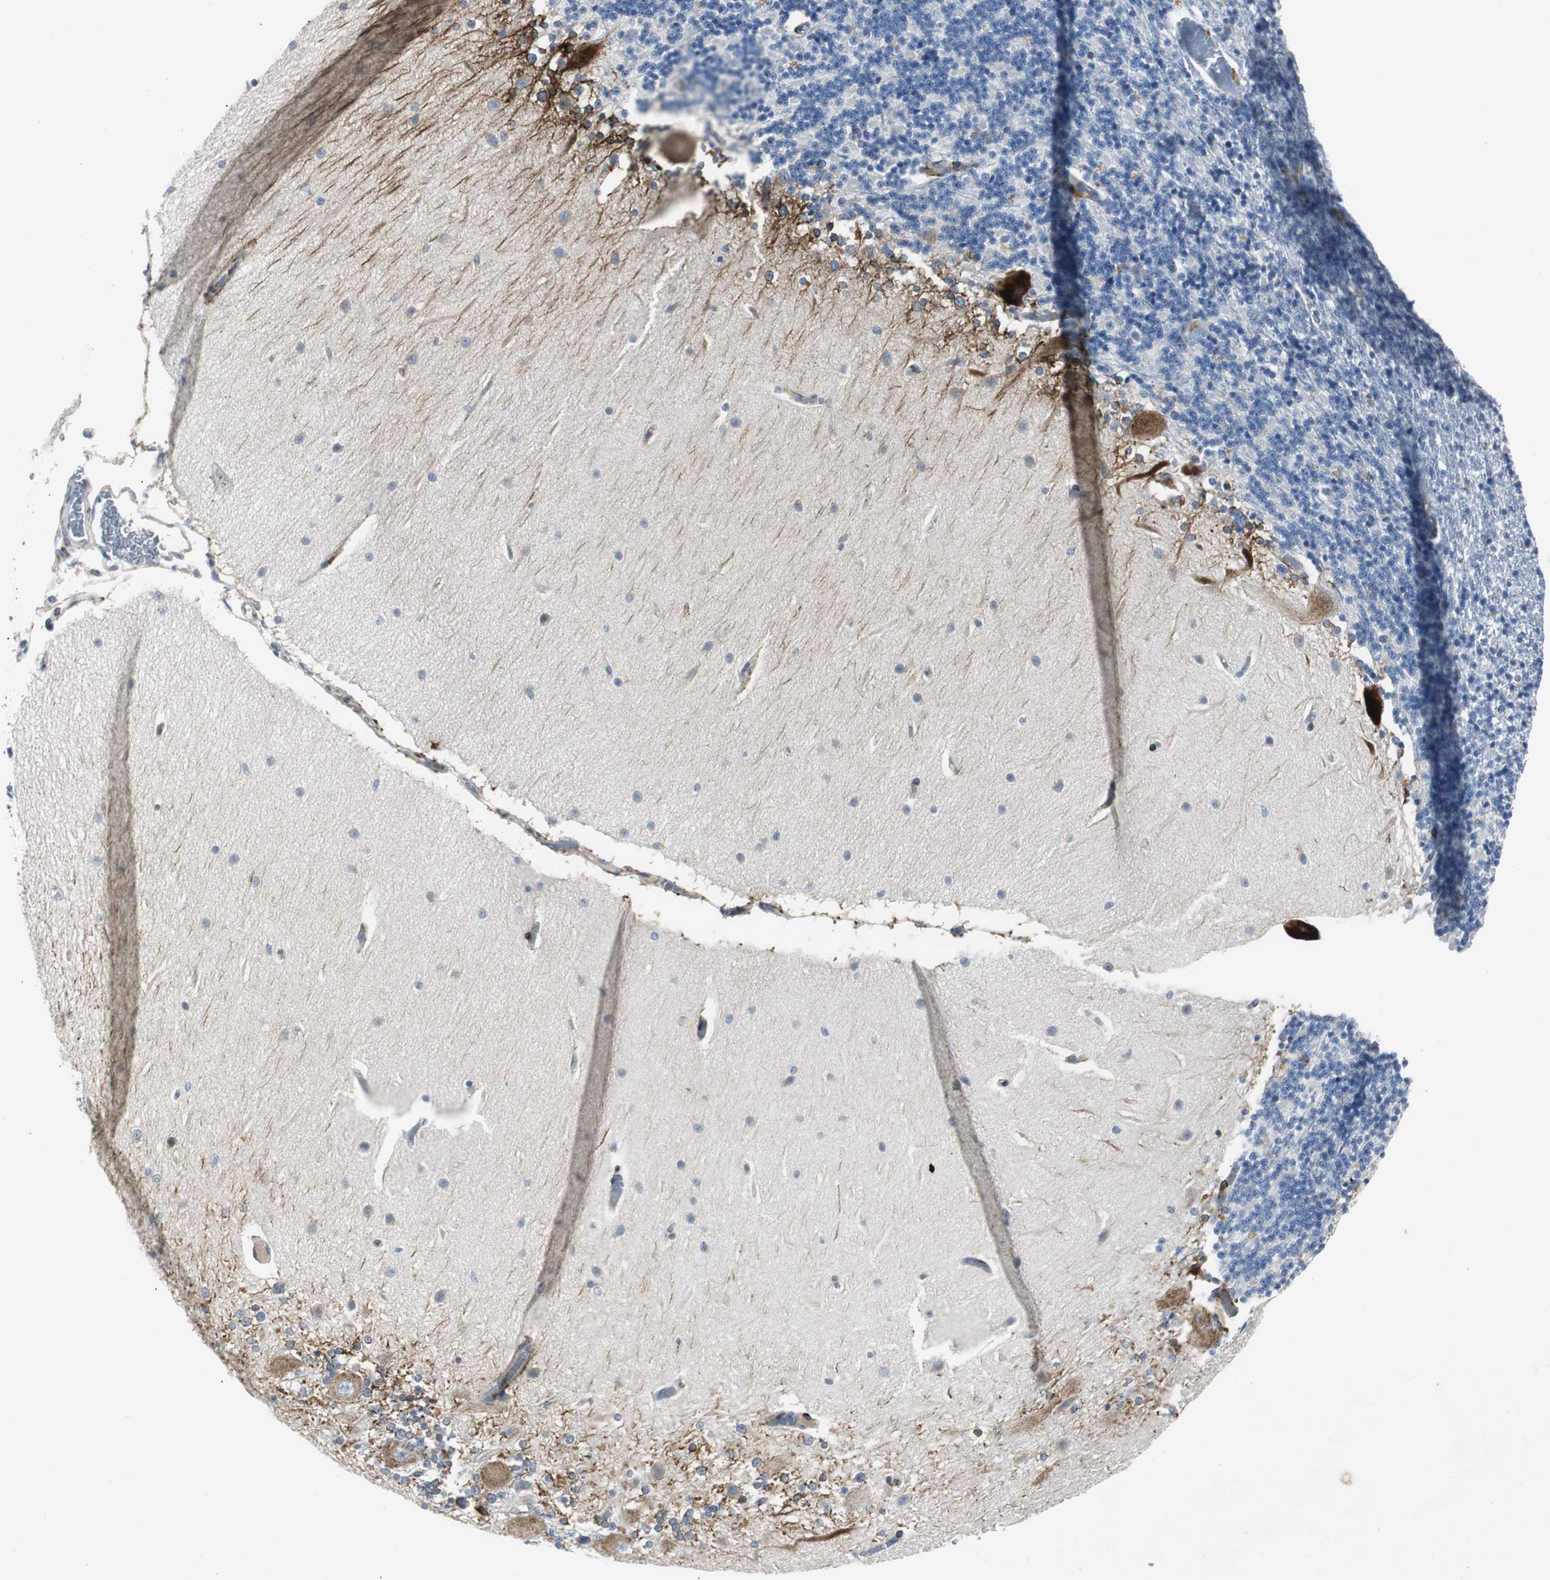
{"staining": {"intensity": "negative", "quantity": "none", "location": "none"}, "tissue": "cerebellum", "cell_type": "Cells in granular layer", "image_type": "normal", "snomed": [{"axis": "morphology", "description": "Normal tissue, NOS"}, {"axis": "topography", "description": "Cerebellum"}], "caption": "Cells in granular layer are negative for protein expression in benign human cerebellum. Brightfield microscopy of immunohistochemistry (IHC) stained with DAB (brown) and hematoxylin (blue), captured at high magnification.", "gene": "BBC3", "patient": {"sex": "female", "age": 54}}